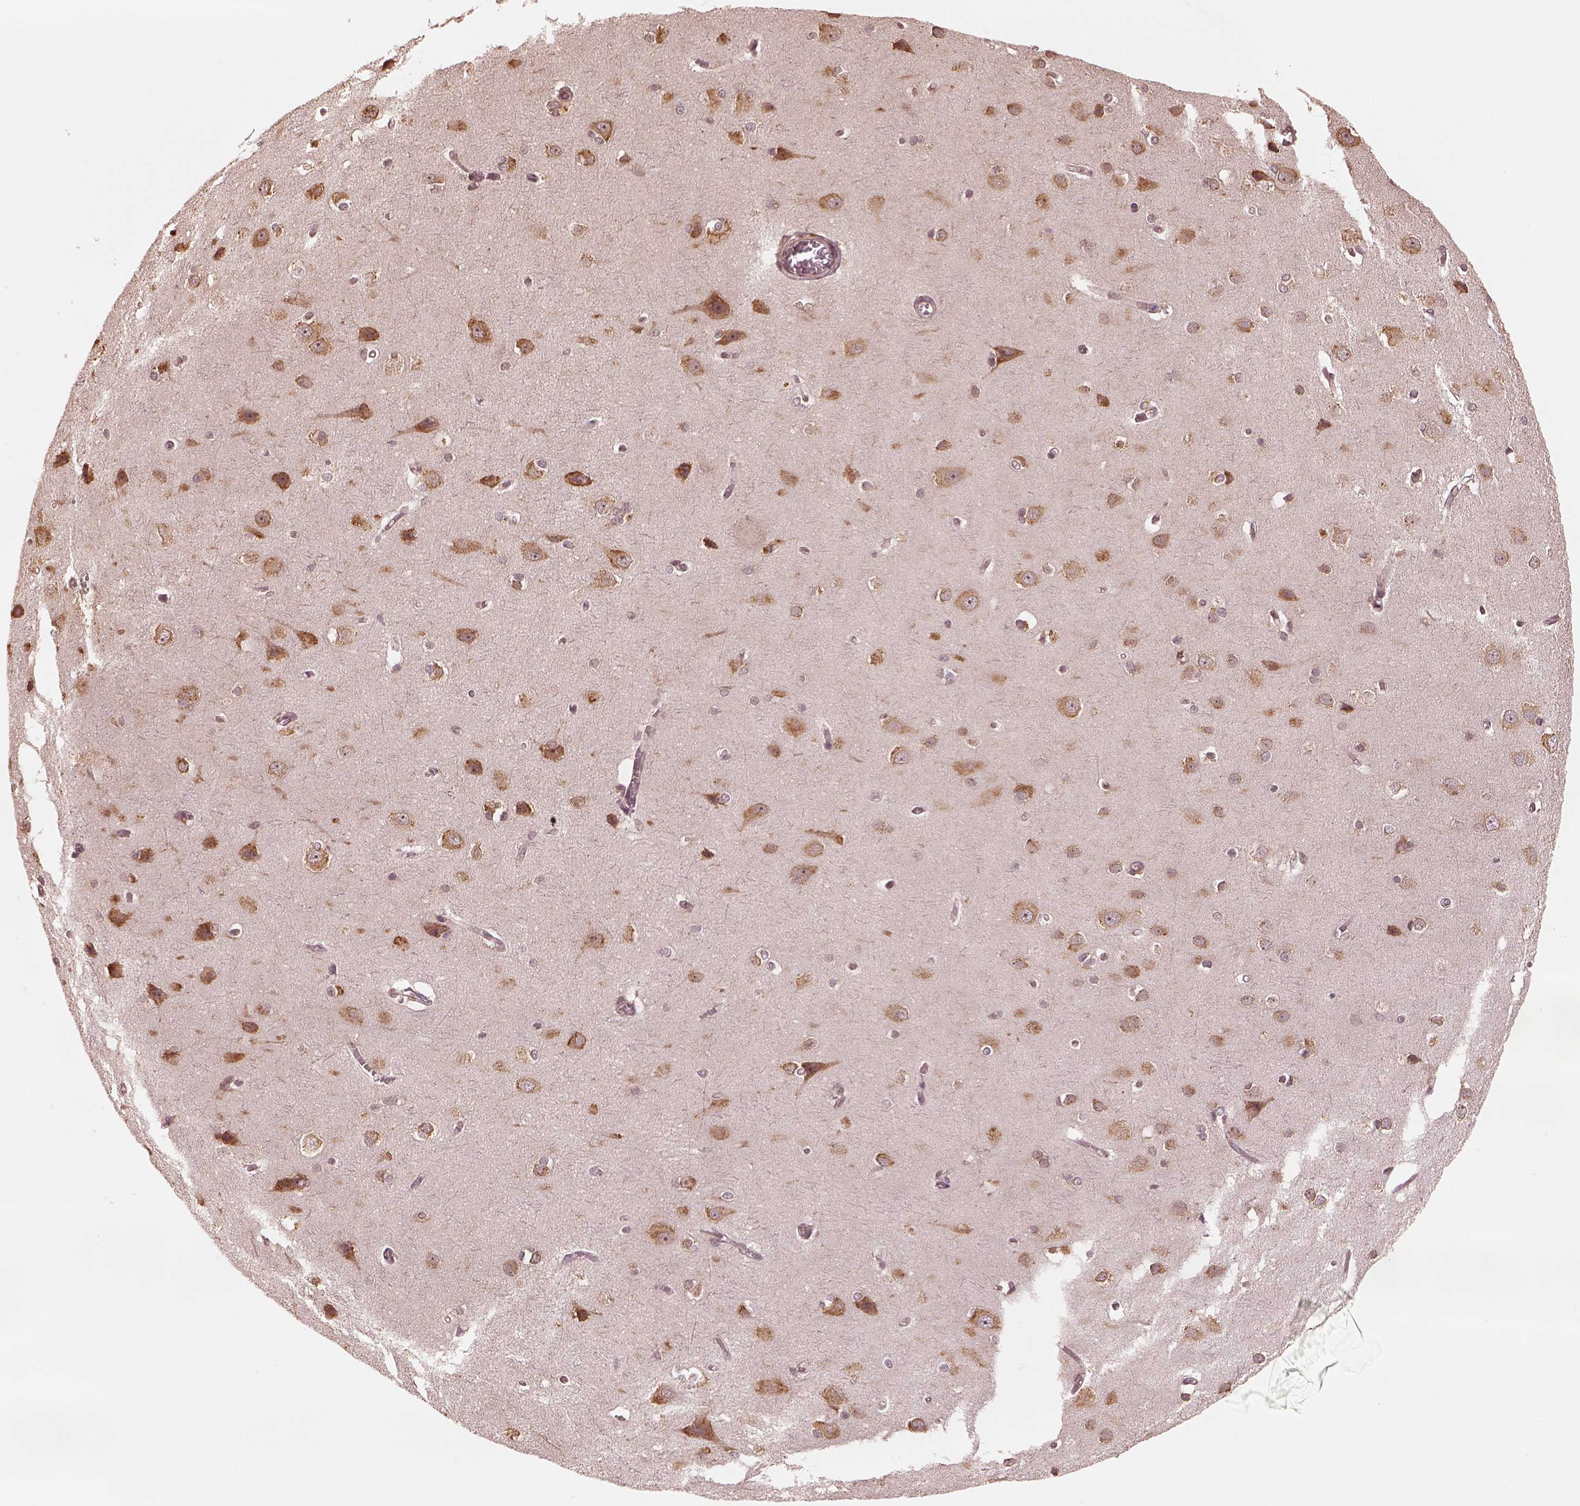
{"staining": {"intensity": "weak", "quantity": ">75%", "location": "cytoplasmic/membranous"}, "tissue": "cerebral cortex", "cell_type": "Endothelial cells", "image_type": "normal", "snomed": [{"axis": "morphology", "description": "Normal tissue, NOS"}, {"axis": "topography", "description": "Cerebral cortex"}], "caption": "There is low levels of weak cytoplasmic/membranous staining in endothelial cells of normal cerebral cortex, as demonstrated by immunohistochemical staining (brown color).", "gene": "RPS5", "patient": {"sex": "male", "age": 37}}